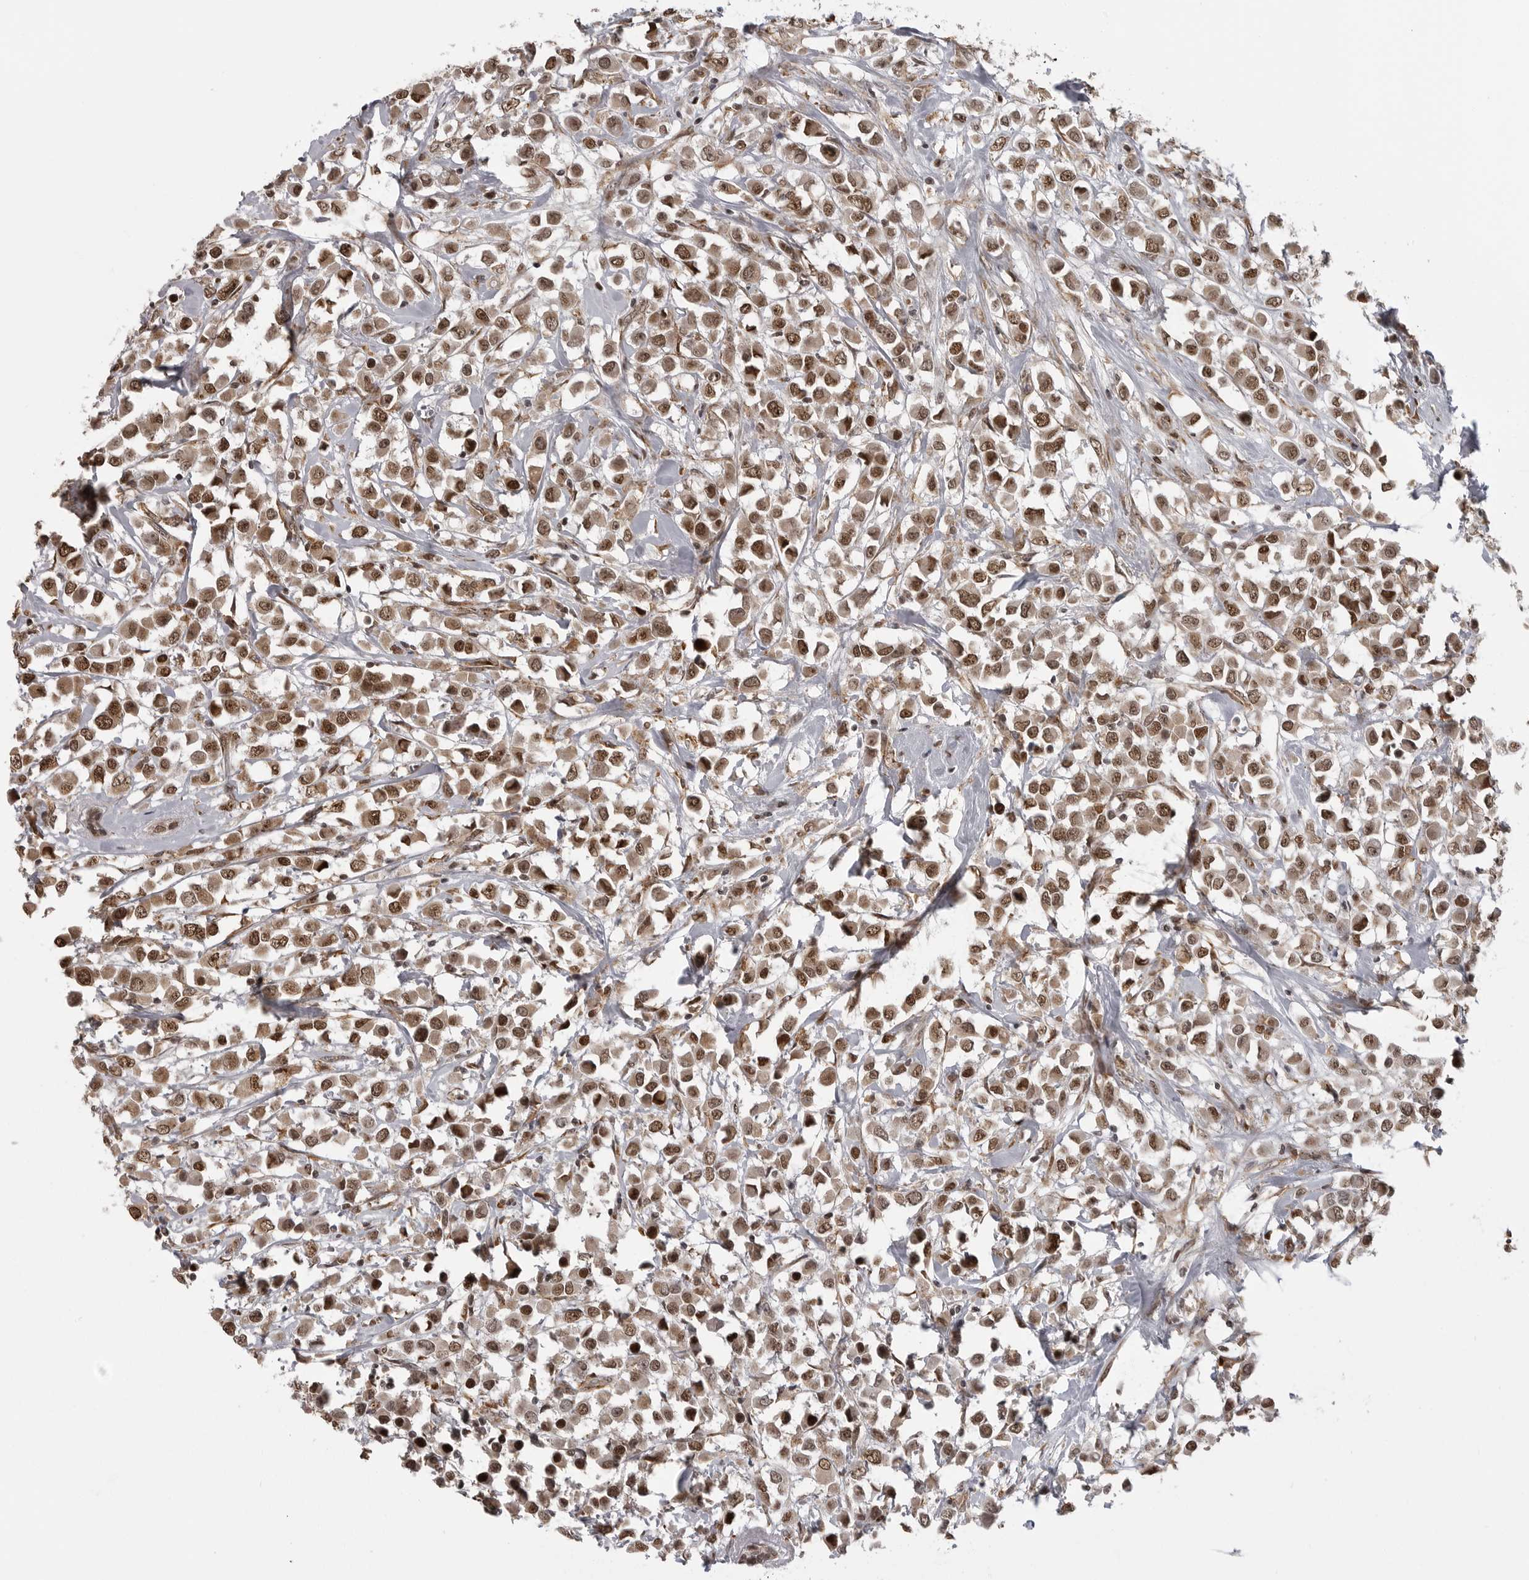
{"staining": {"intensity": "moderate", "quantity": ">75%", "location": "cytoplasmic/membranous,nuclear"}, "tissue": "breast cancer", "cell_type": "Tumor cells", "image_type": "cancer", "snomed": [{"axis": "morphology", "description": "Duct carcinoma"}, {"axis": "topography", "description": "Breast"}], "caption": "Immunohistochemical staining of human breast cancer (infiltrating ductal carcinoma) displays medium levels of moderate cytoplasmic/membranous and nuclear expression in approximately >75% of tumor cells.", "gene": "ISG20L2", "patient": {"sex": "female", "age": 61}}